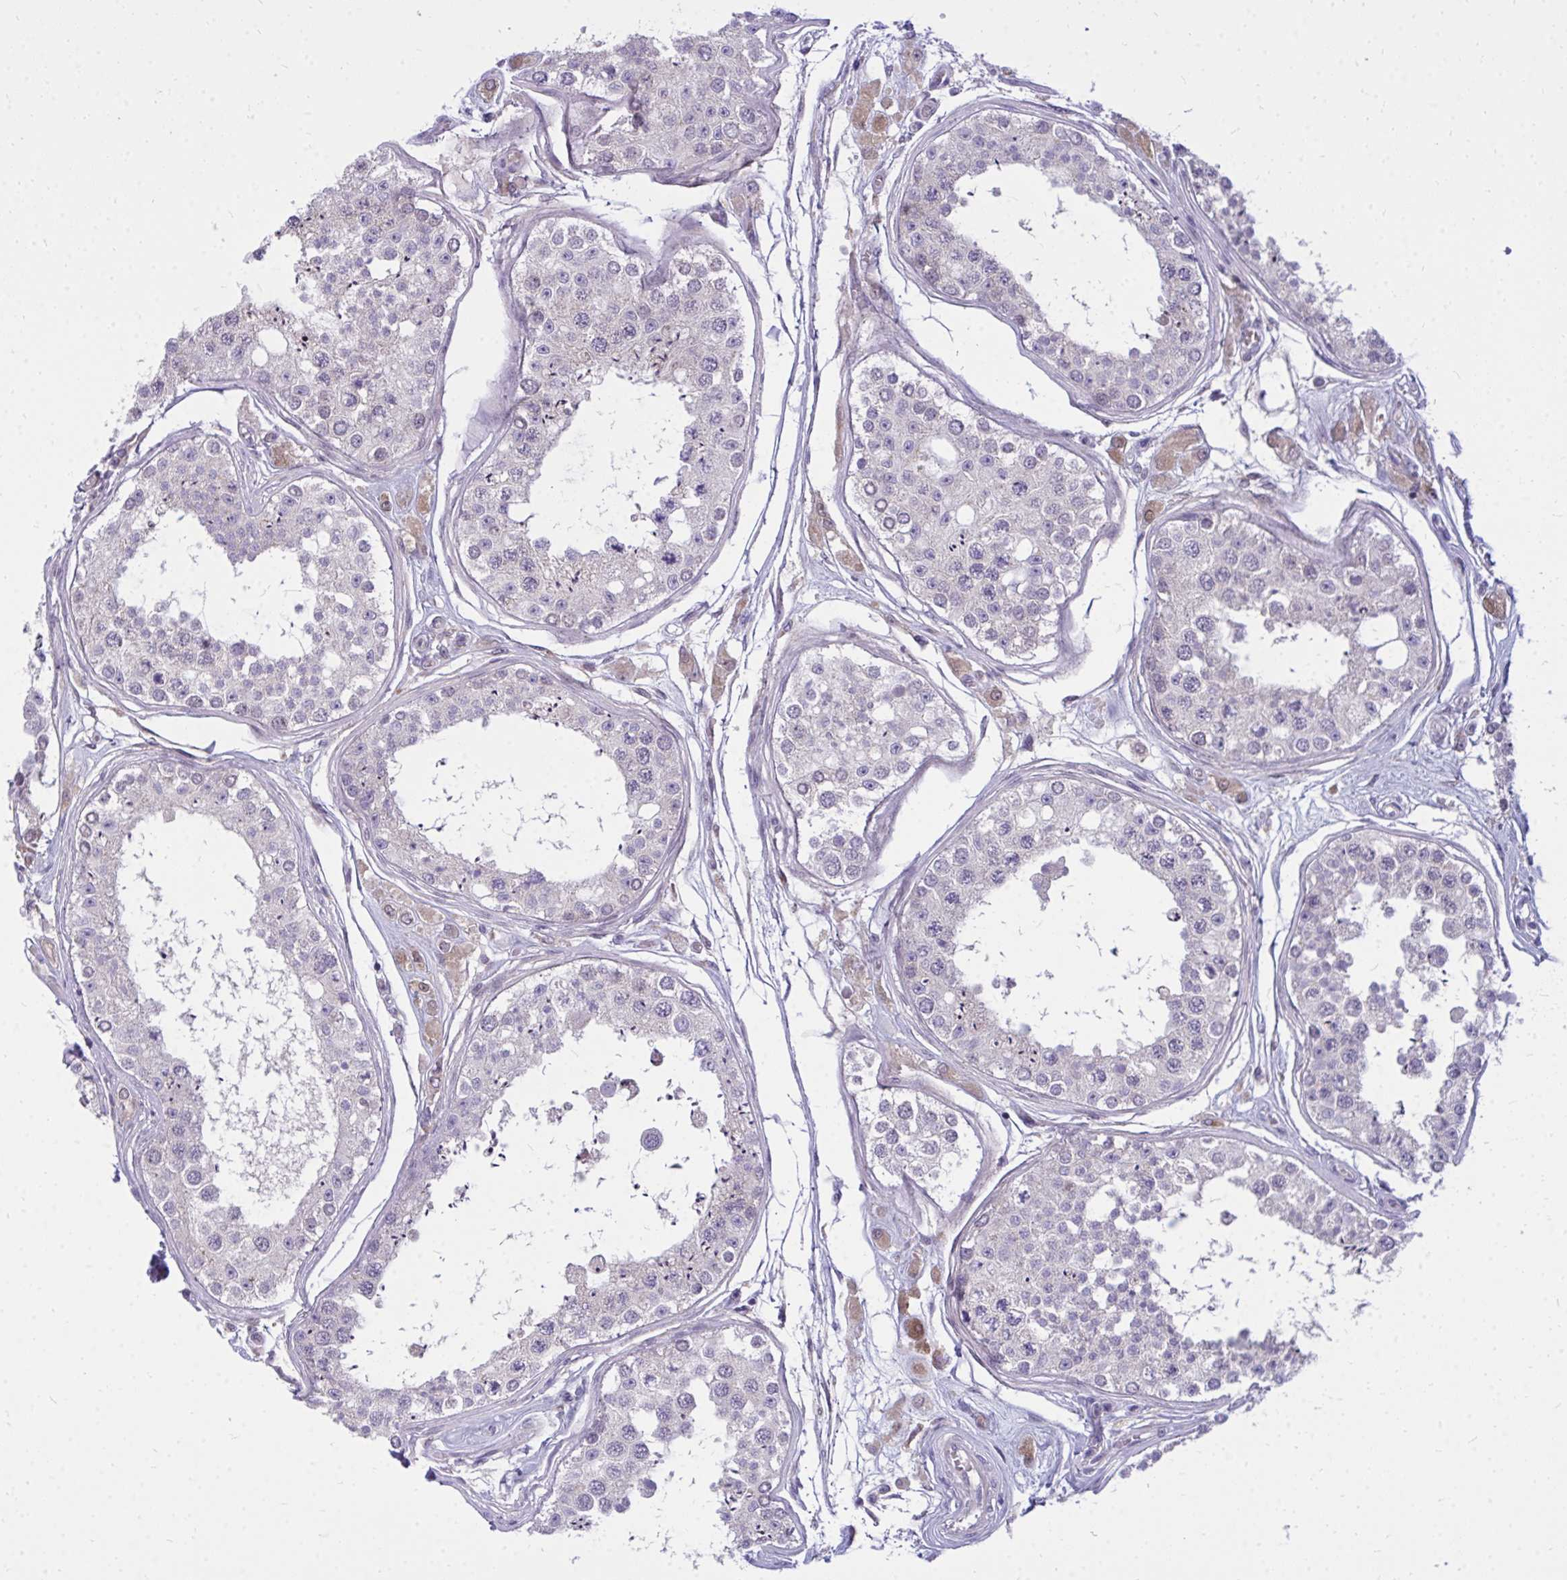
{"staining": {"intensity": "negative", "quantity": "none", "location": "none"}, "tissue": "testis", "cell_type": "Cells in seminiferous ducts", "image_type": "normal", "snomed": [{"axis": "morphology", "description": "Normal tissue, NOS"}, {"axis": "topography", "description": "Testis"}], "caption": "The histopathology image displays no significant positivity in cells in seminiferous ducts of testis. (DAB IHC, high magnification).", "gene": "ZSCAN25", "patient": {"sex": "male", "age": 25}}